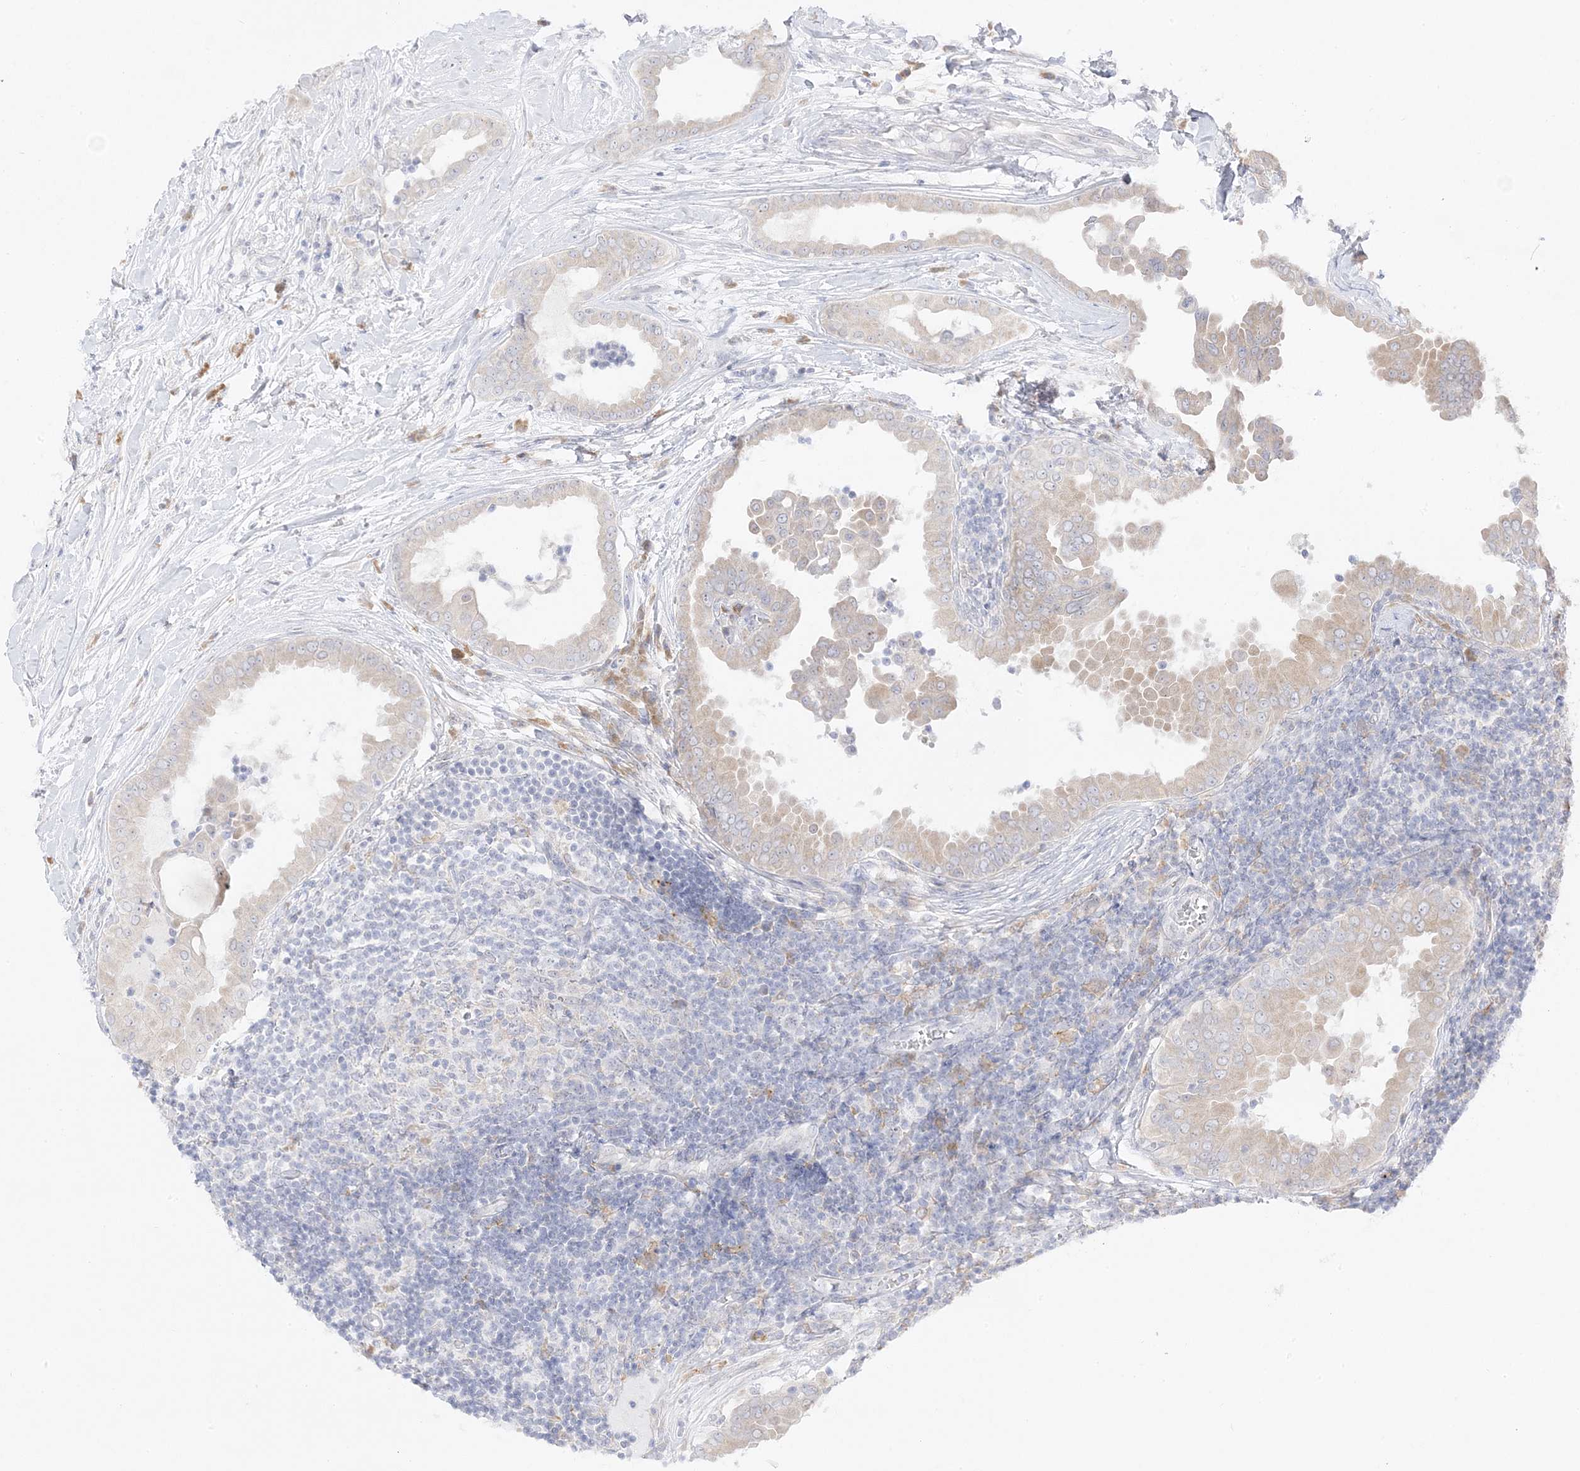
{"staining": {"intensity": "weak", "quantity": "<25%", "location": "cytoplasmic/membranous"}, "tissue": "thyroid cancer", "cell_type": "Tumor cells", "image_type": "cancer", "snomed": [{"axis": "morphology", "description": "Papillary adenocarcinoma, NOS"}, {"axis": "topography", "description": "Thyroid gland"}], "caption": "There is no significant positivity in tumor cells of thyroid cancer.", "gene": "C2CD2", "patient": {"sex": "male", "age": 33}}